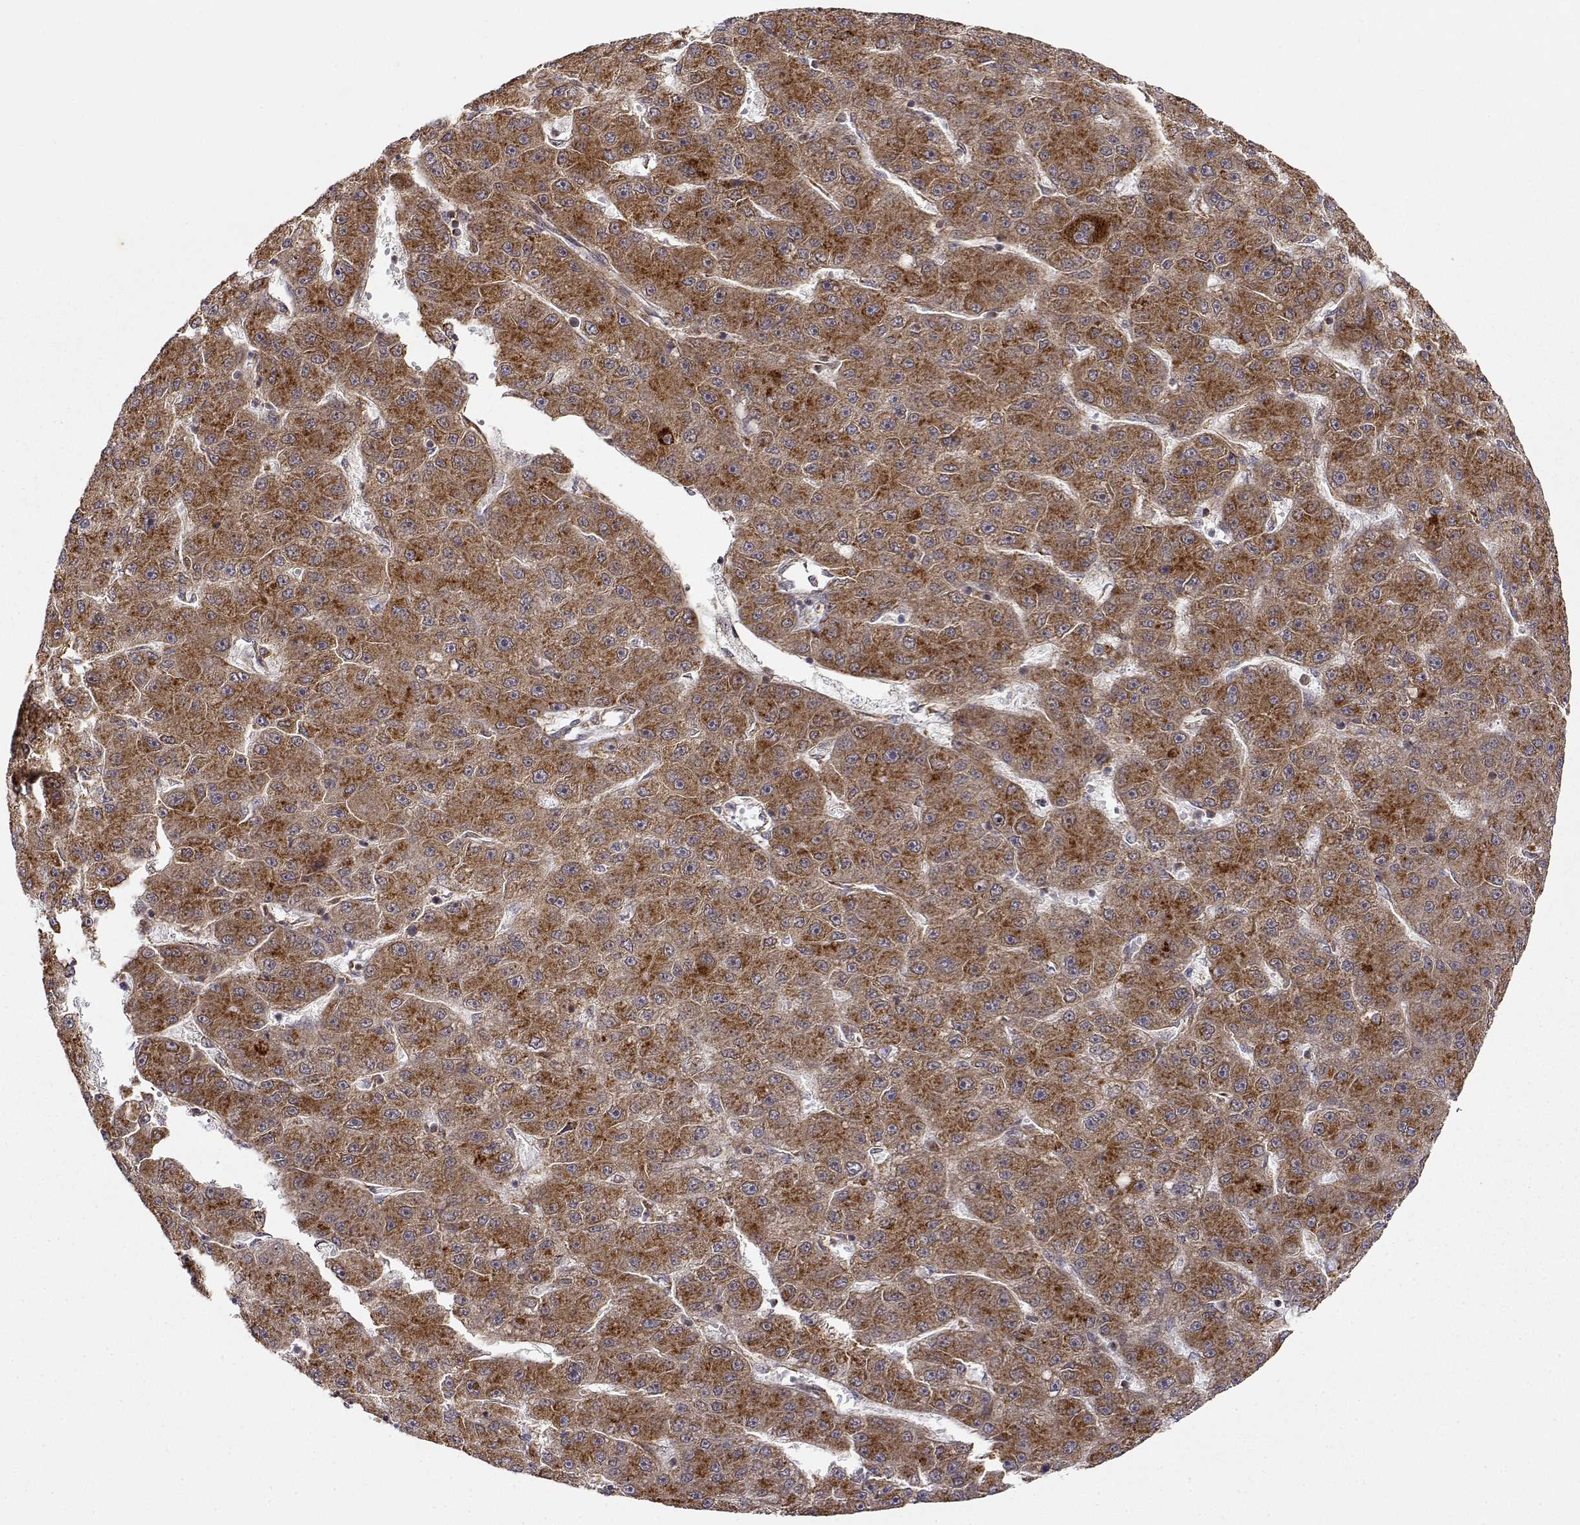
{"staining": {"intensity": "strong", "quantity": ">75%", "location": "cytoplasmic/membranous"}, "tissue": "liver cancer", "cell_type": "Tumor cells", "image_type": "cancer", "snomed": [{"axis": "morphology", "description": "Carcinoma, Hepatocellular, NOS"}, {"axis": "topography", "description": "Liver"}], "caption": "Human liver cancer (hepatocellular carcinoma) stained for a protein (brown) demonstrates strong cytoplasmic/membranous positive expression in about >75% of tumor cells.", "gene": "RNF13", "patient": {"sex": "male", "age": 67}}